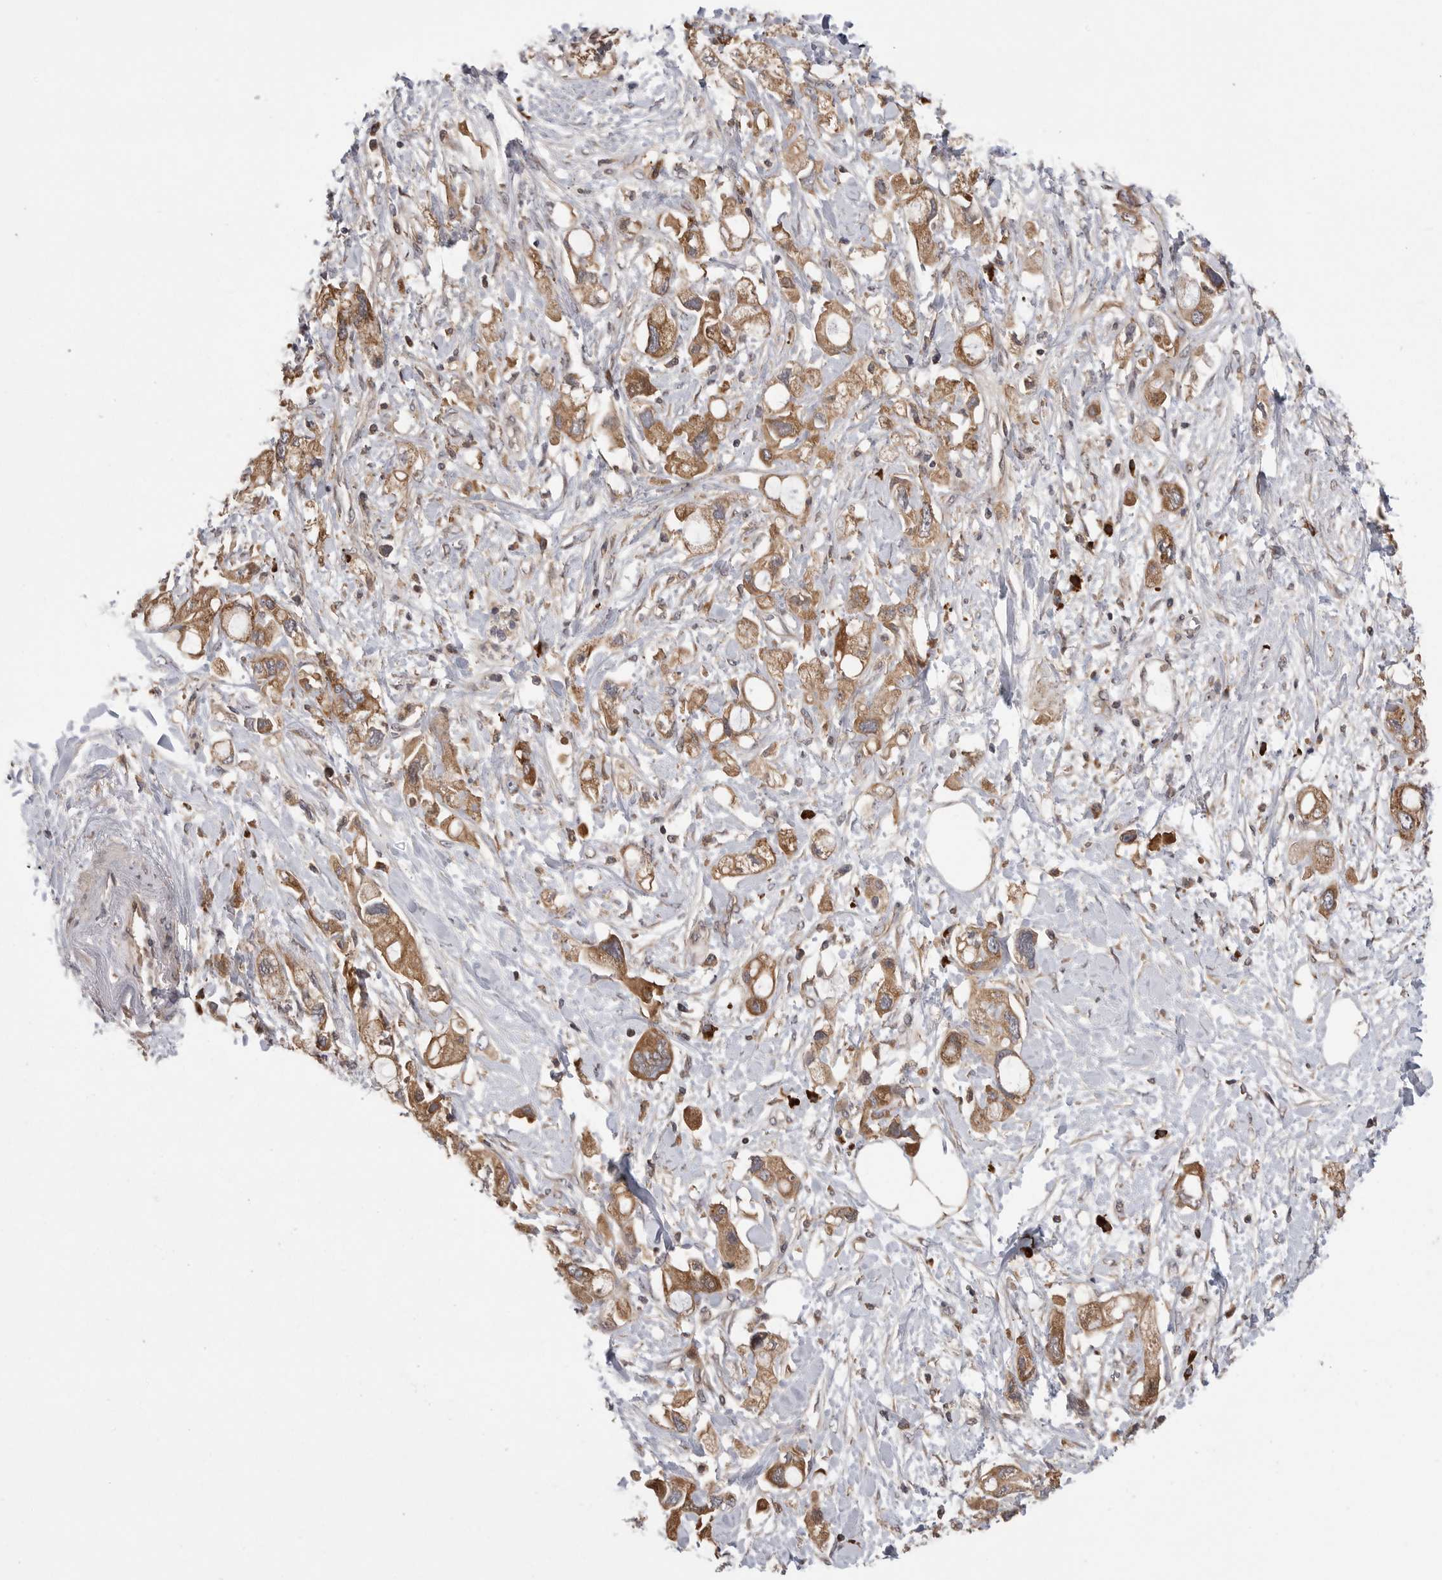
{"staining": {"intensity": "moderate", "quantity": ">75%", "location": "cytoplasmic/membranous"}, "tissue": "pancreatic cancer", "cell_type": "Tumor cells", "image_type": "cancer", "snomed": [{"axis": "morphology", "description": "Adenocarcinoma, NOS"}, {"axis": "topography", "description": "Pancreas"}], "caption": "Immunohistochemical staining of human pancreatic cancer exhibits medium levels of moderate cytoplasmic/membranous expression in about >75% of tumor cells.", "gene": "OXR1", "patient": {"sex": "female", "age": 56}}